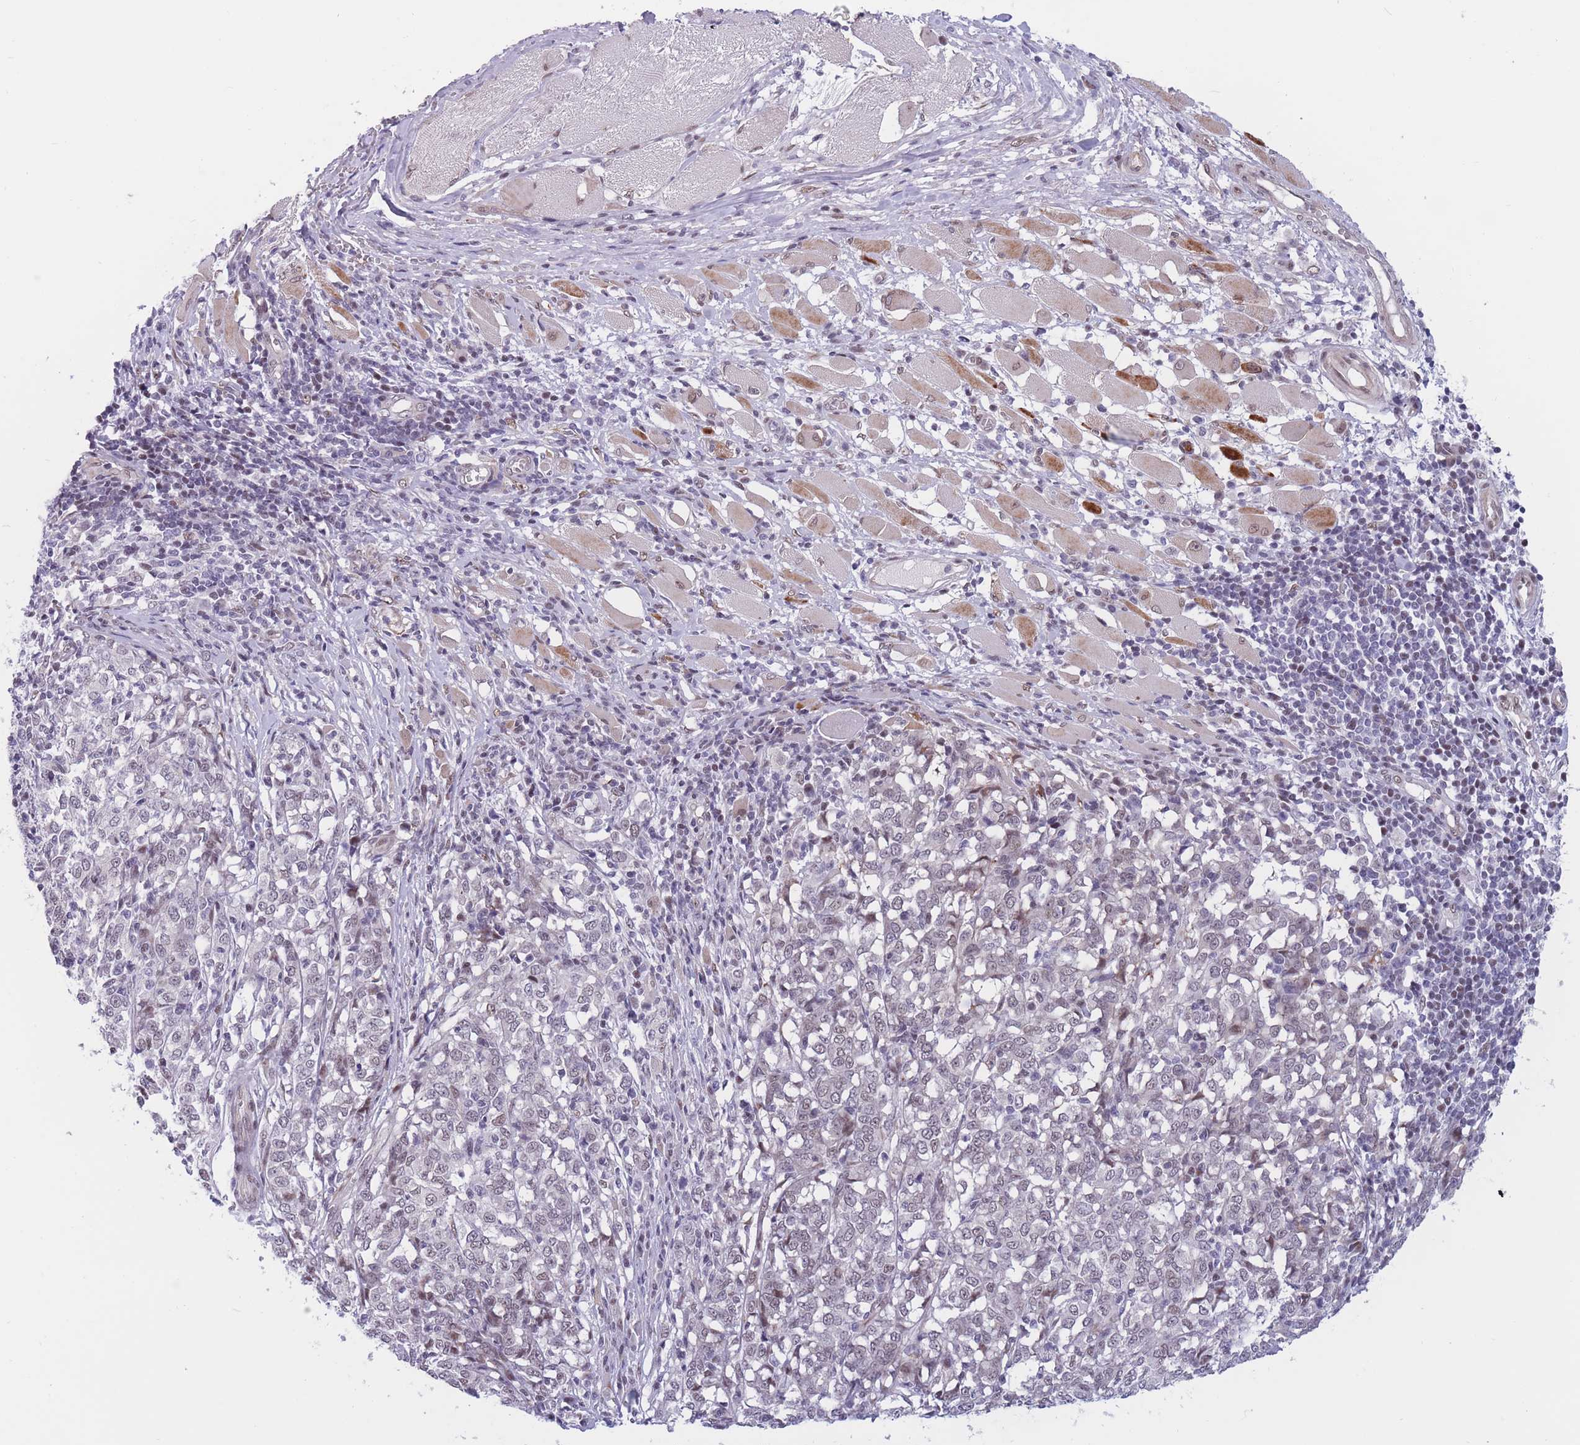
{"staining": {"intensity": "negative", "quantity": "none", "location": "none"}, "tissue": "melanoma", "cell_type": "Tumor cells", "image_type": "cancer", "snomed": [{"axis": "morphology", "description": "Malignant melanoma, NOS"}, {"axis": "topography", "description": "Skin"}], "caption": "Histopathology image shows no protein positivity in tumor cells of malignant melanoma tissue.", "gene": "BCL9L", "patient": {"sex": "female", "age": 72}}